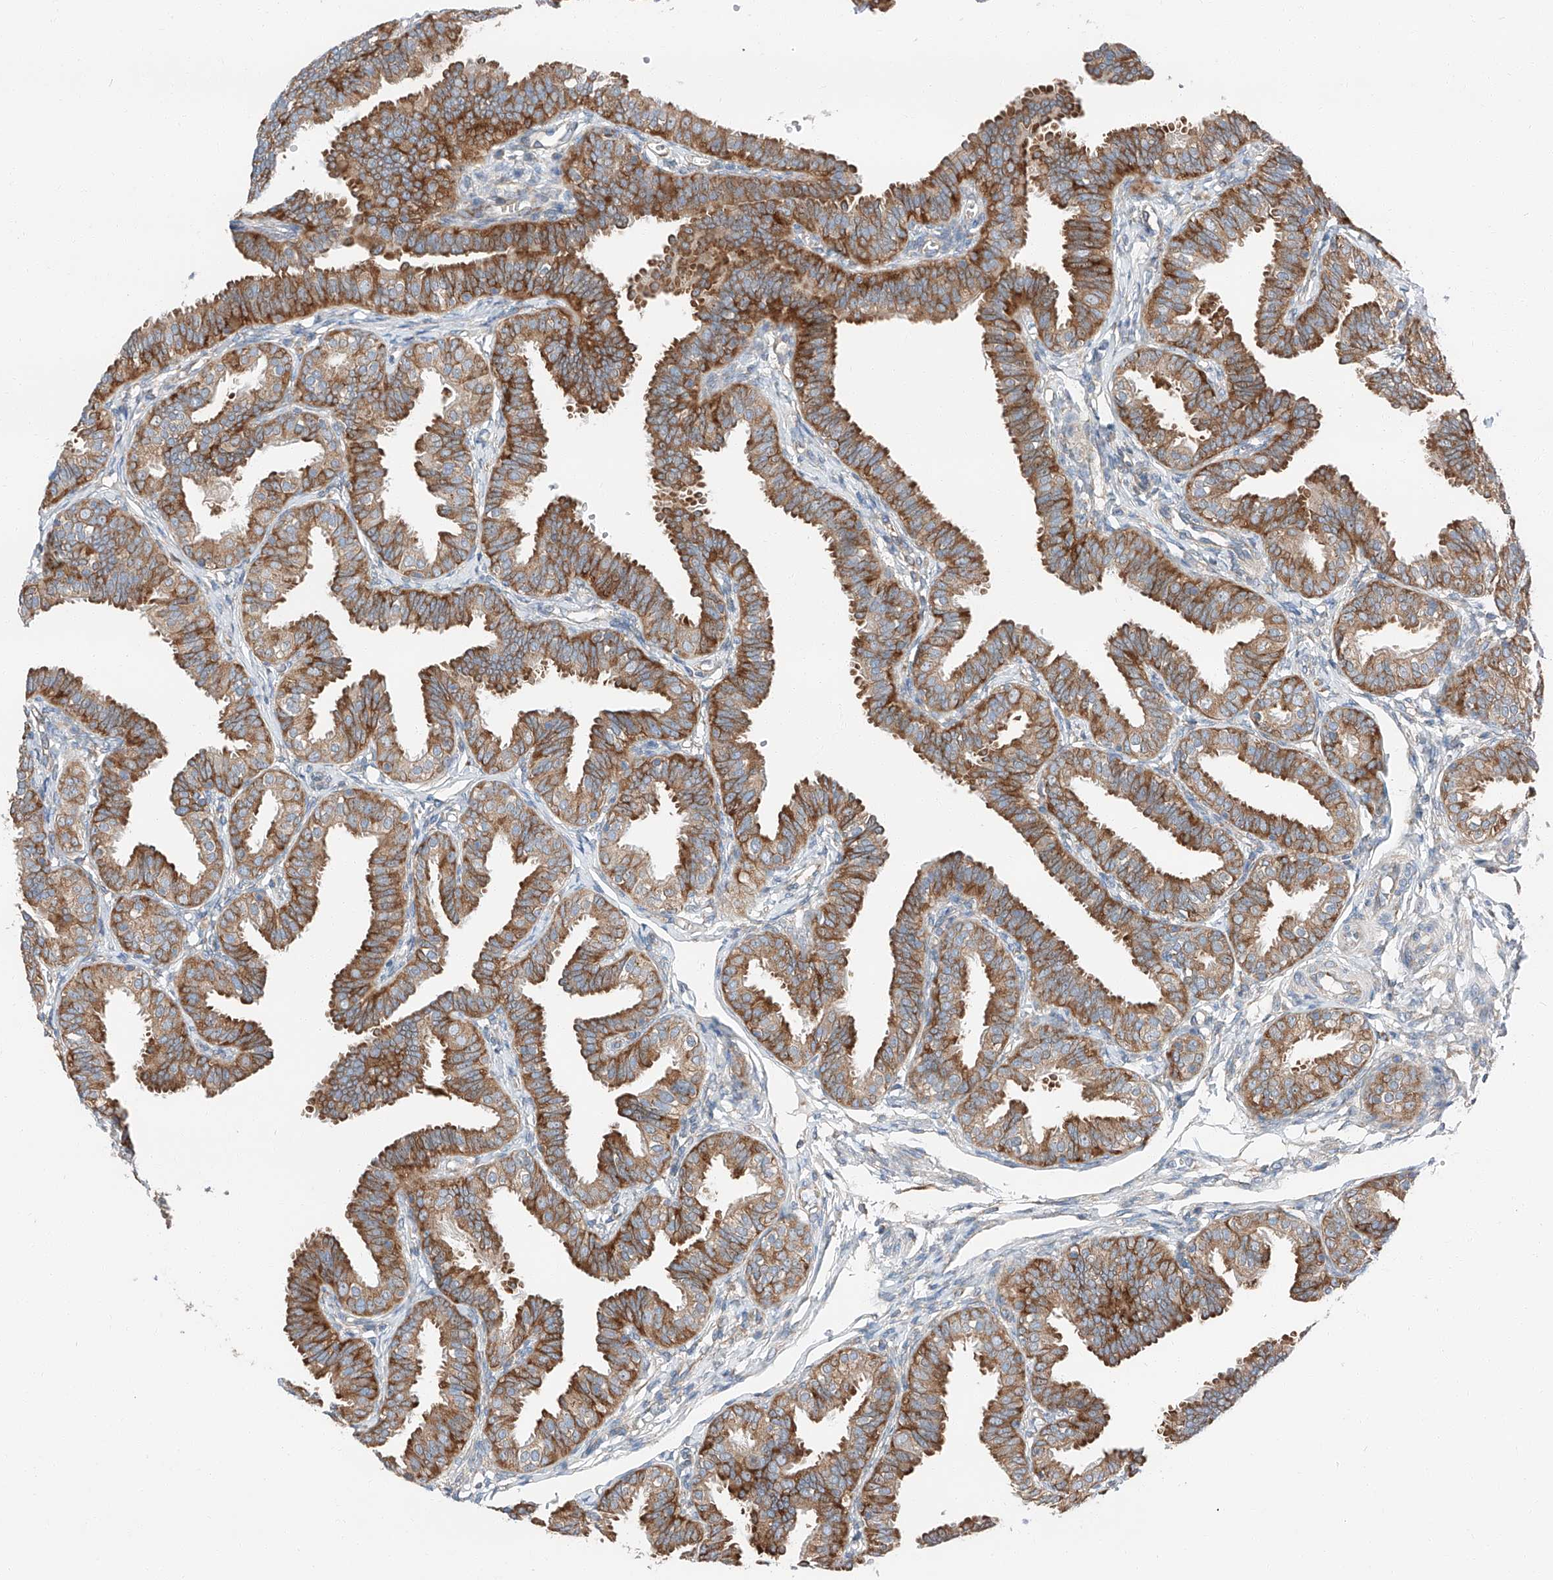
{"staining": {"intensity": "strong", "quantity": "25%-75%", "location": "cytoplasmic/membranous"}, "tissue": "fallopian tube", "cell_type": "Glandular cells", "image_type": "normal", "snomed": [{"axis": "morphology", "description": "Normal tissue, NOS"}, {"axis": "topography", "description": "Fallopian tube"}], "caption": "This is an image of immunohistochemistry staining of normal fallopian tube, which shows strong staining in the cytoplasmic/membranous of glandular cells.", "gene": "ZC3H15", "patient": {"sex": "female", "age": 35}}